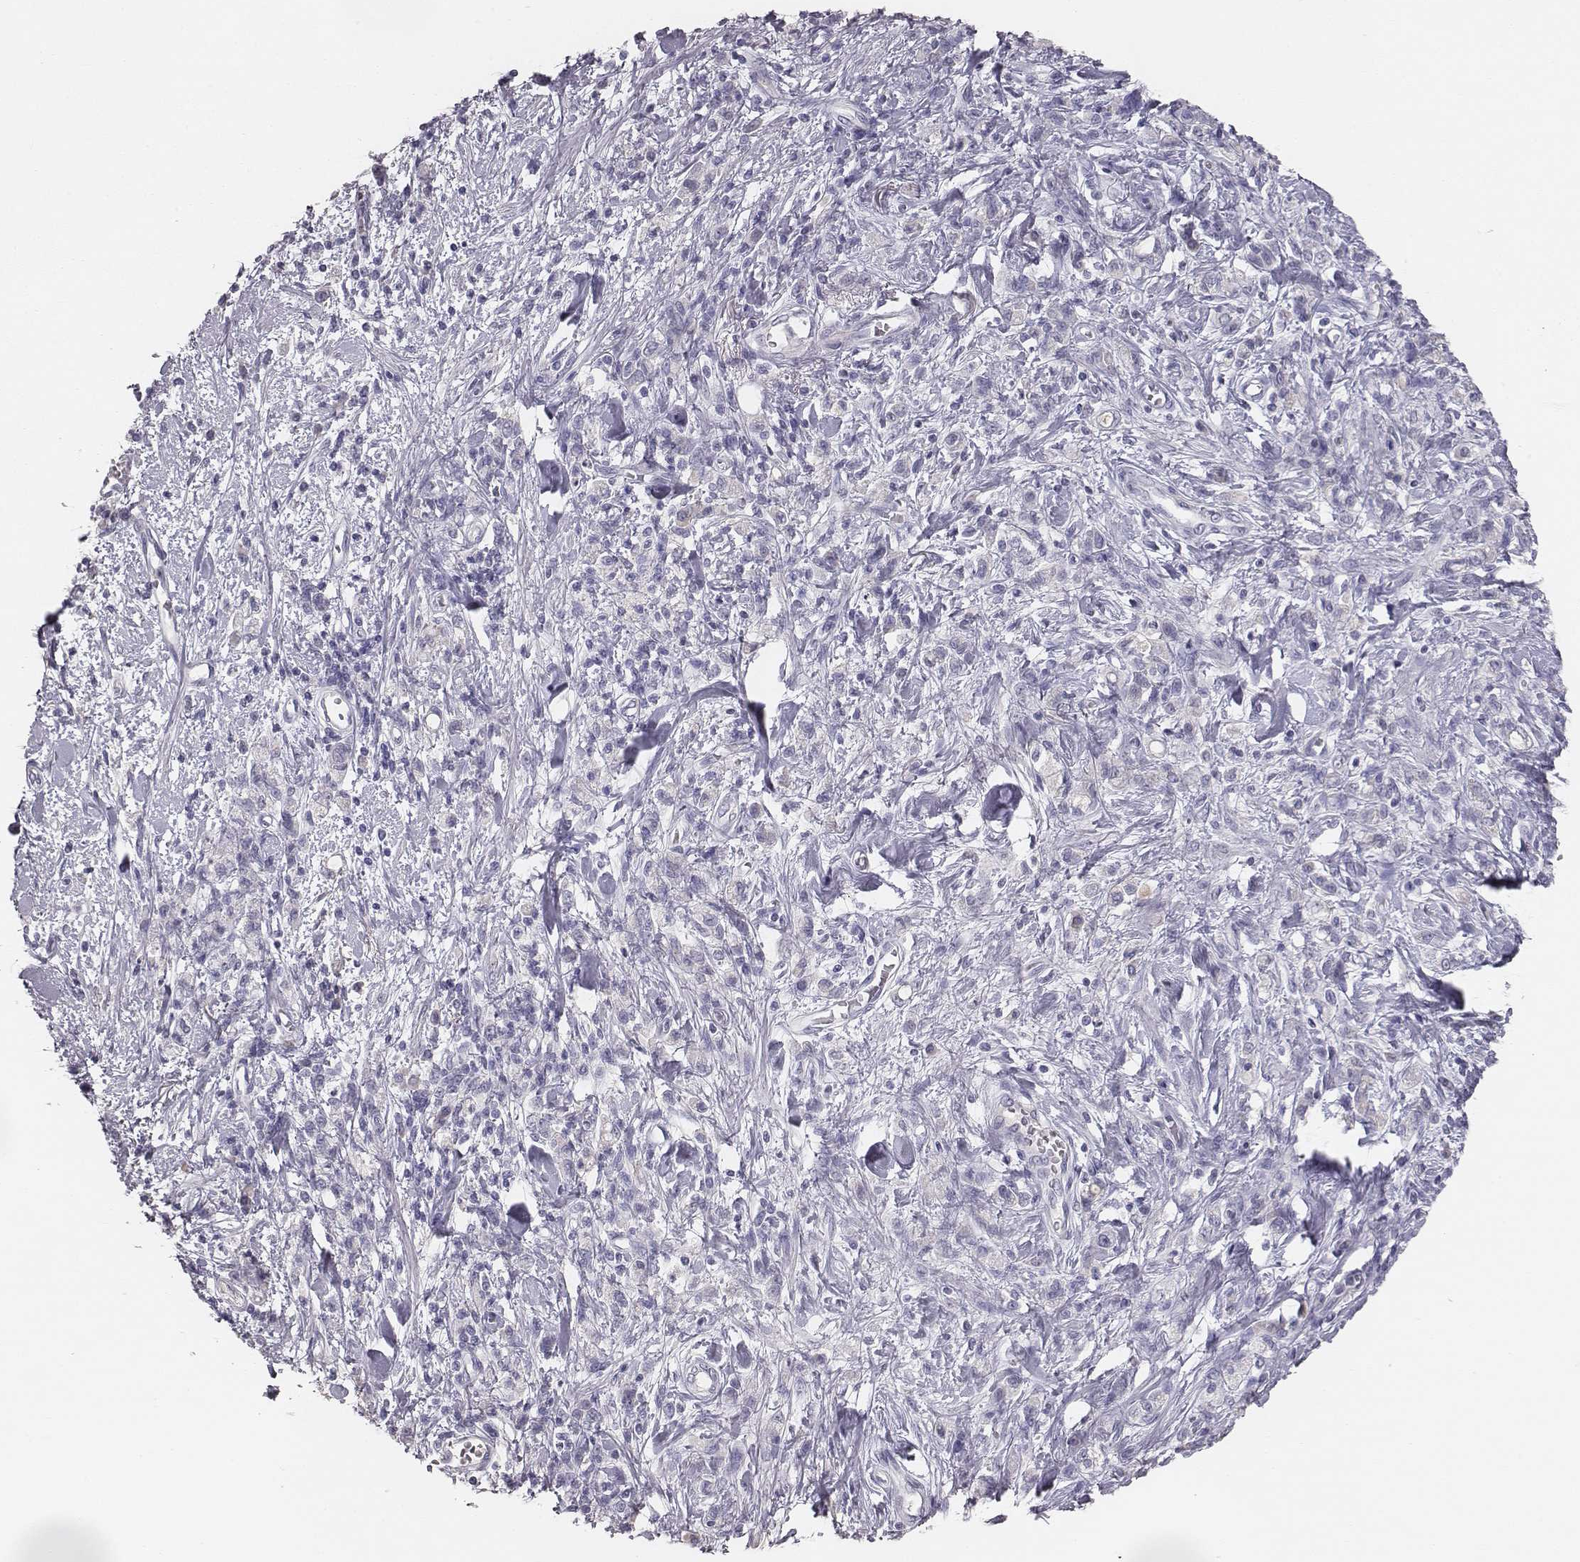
{"staining": {"intensity": "negative", "quantity": "none", "location": "none"}, "tissue": "stomach cancer", "cell_type": "Tumor cells", "image_type": "cancer", "snomed": [{"axis": "morphology", "description": "Adenocarcinoma, NOS"}, {"axis": "topography", "description": "Stomach"}], "caption": "DAB (3,3'-diaminobenzidine) immunohistochemical staining of human stomach cancer demonstrates no significant expression in tumor cells.", "gene": "MYH6", "patient": {"sex": "male", "age": 77}}